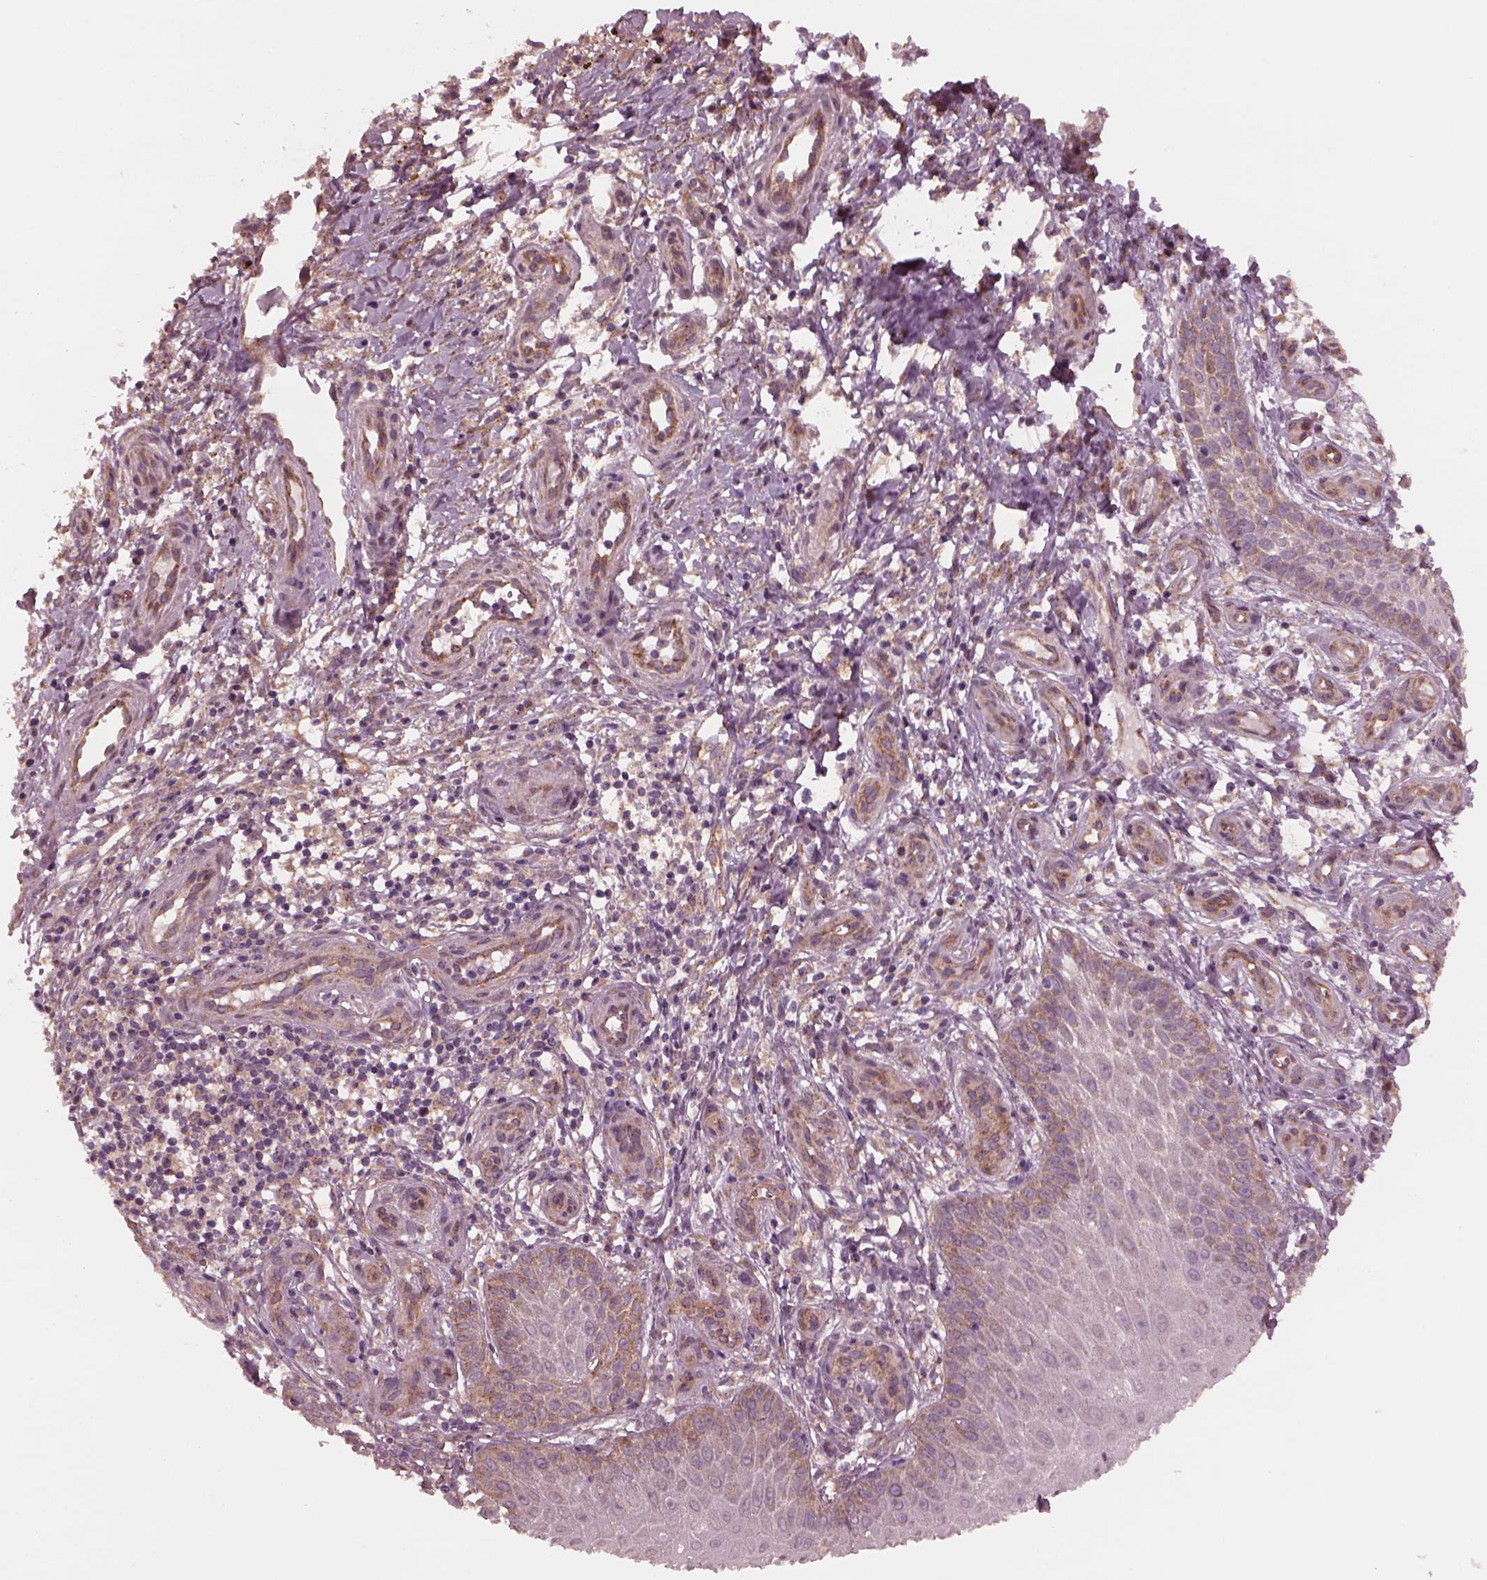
{"staining": {"intensity": "moderate", "quantity": ">75%", "location": "cytoplasmic/membranous"}, "tissue": "melanoma", "cell_type": "Tumor cells", "image_type": "cancer", "snomed": [{"axis": "morphology", "description": "Malignant melanoma, NOS"}, {"axis": "topography", "description": "Skin"}], "caption": "Protein staining of malignant melanoma tissue shows moderate cytoplasmic/membranous positivity in approximately >75% of tumor cells.", "gene": "TUBG1", "patient": {"sex": "female", "age": 53}}